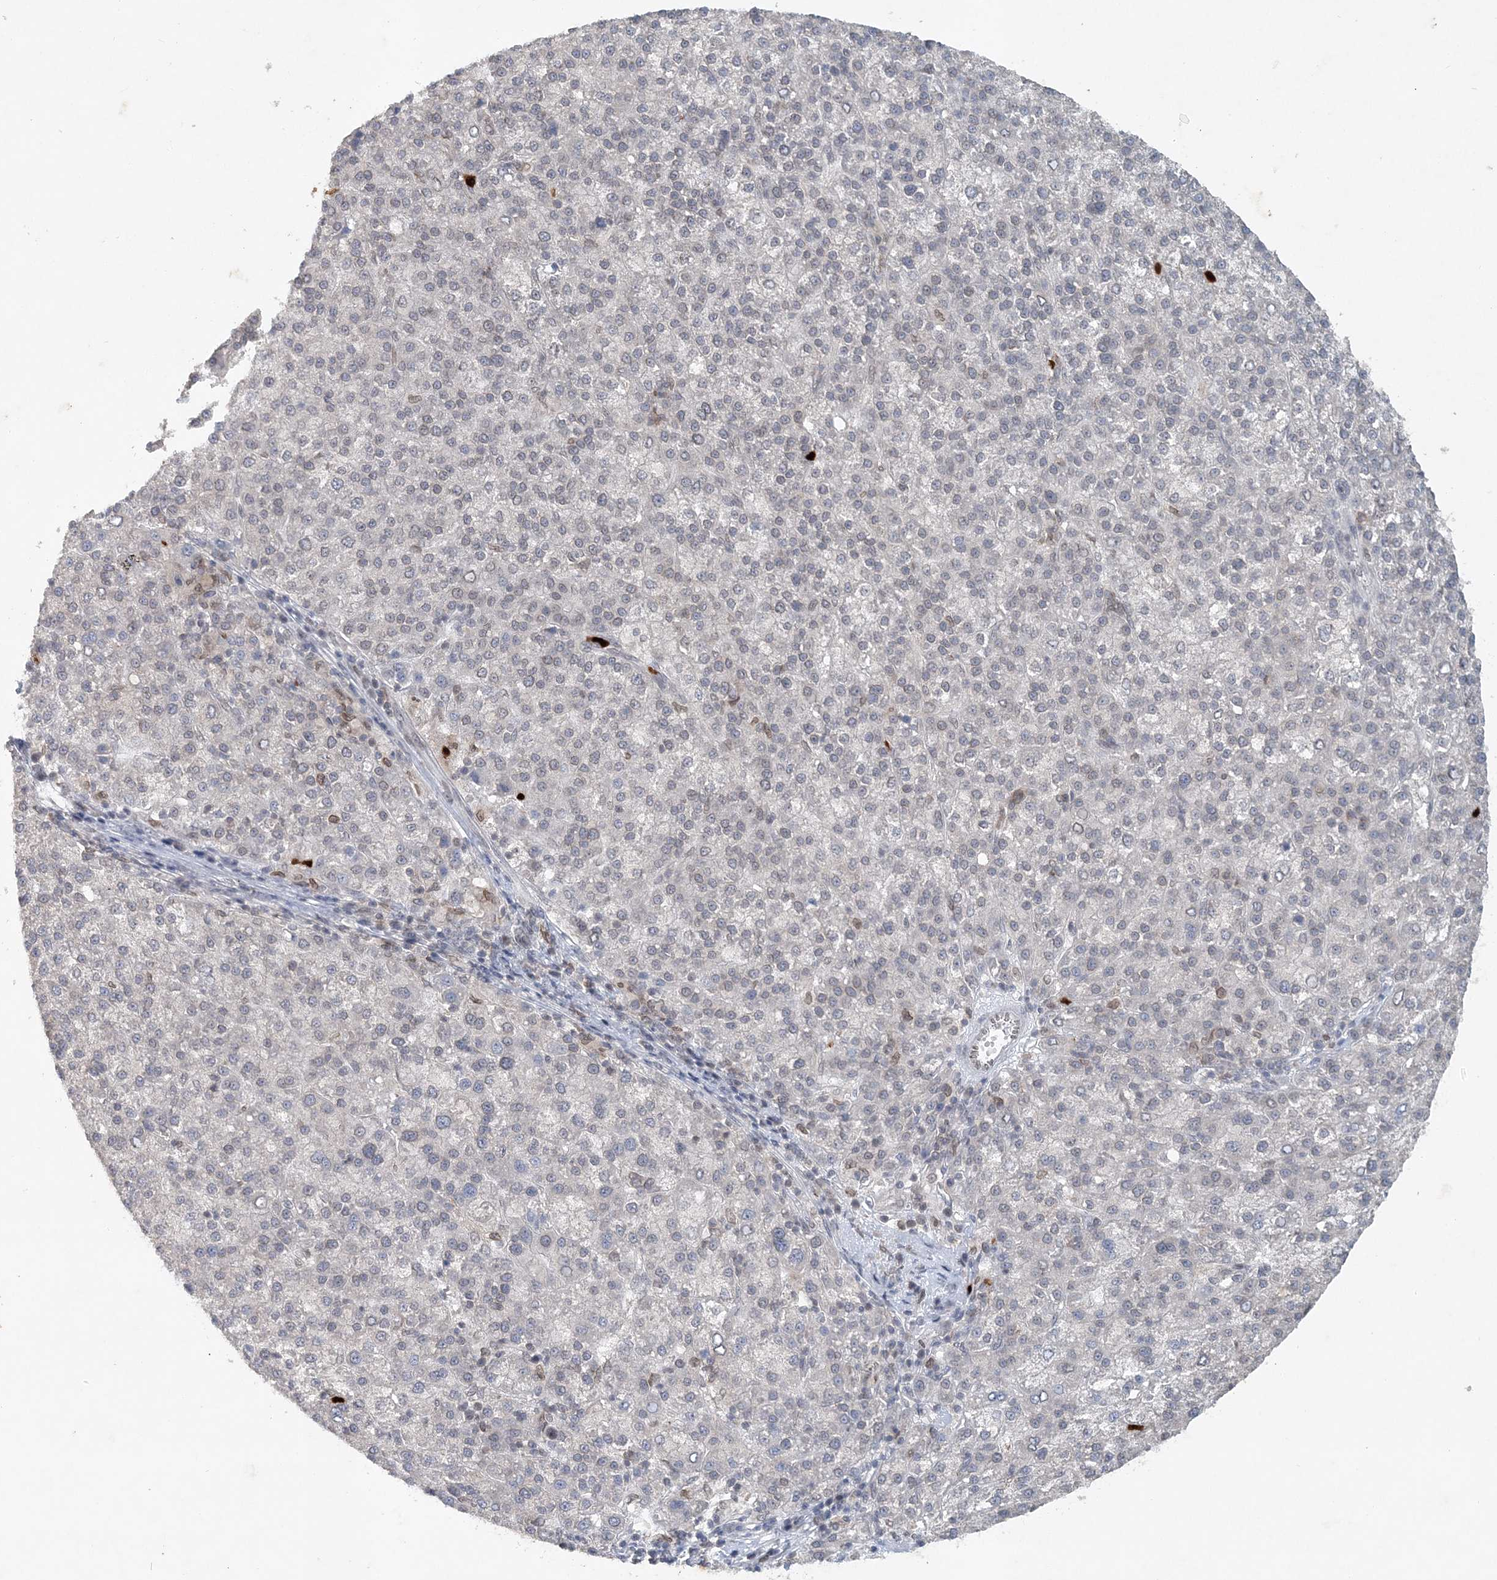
{"staining": {"intensity": "negative", "quantity": "none", "location": "none"}, "tissue": "liver cancer", "cell_type": "Tumor cells", "image_type": "cancer", "snomed": [{"axis": "morphology", "description": "Carcinoma, Hepatocellular, NOS"}, {"axis": "topography", "description": "Liver"}], "caption": "Protein analysis of hepatocellular carcinoma (liver) displays no significant staining in tumor cells.", "gene": "NUP54", "patient": {"sex": "female", "age": 58}}